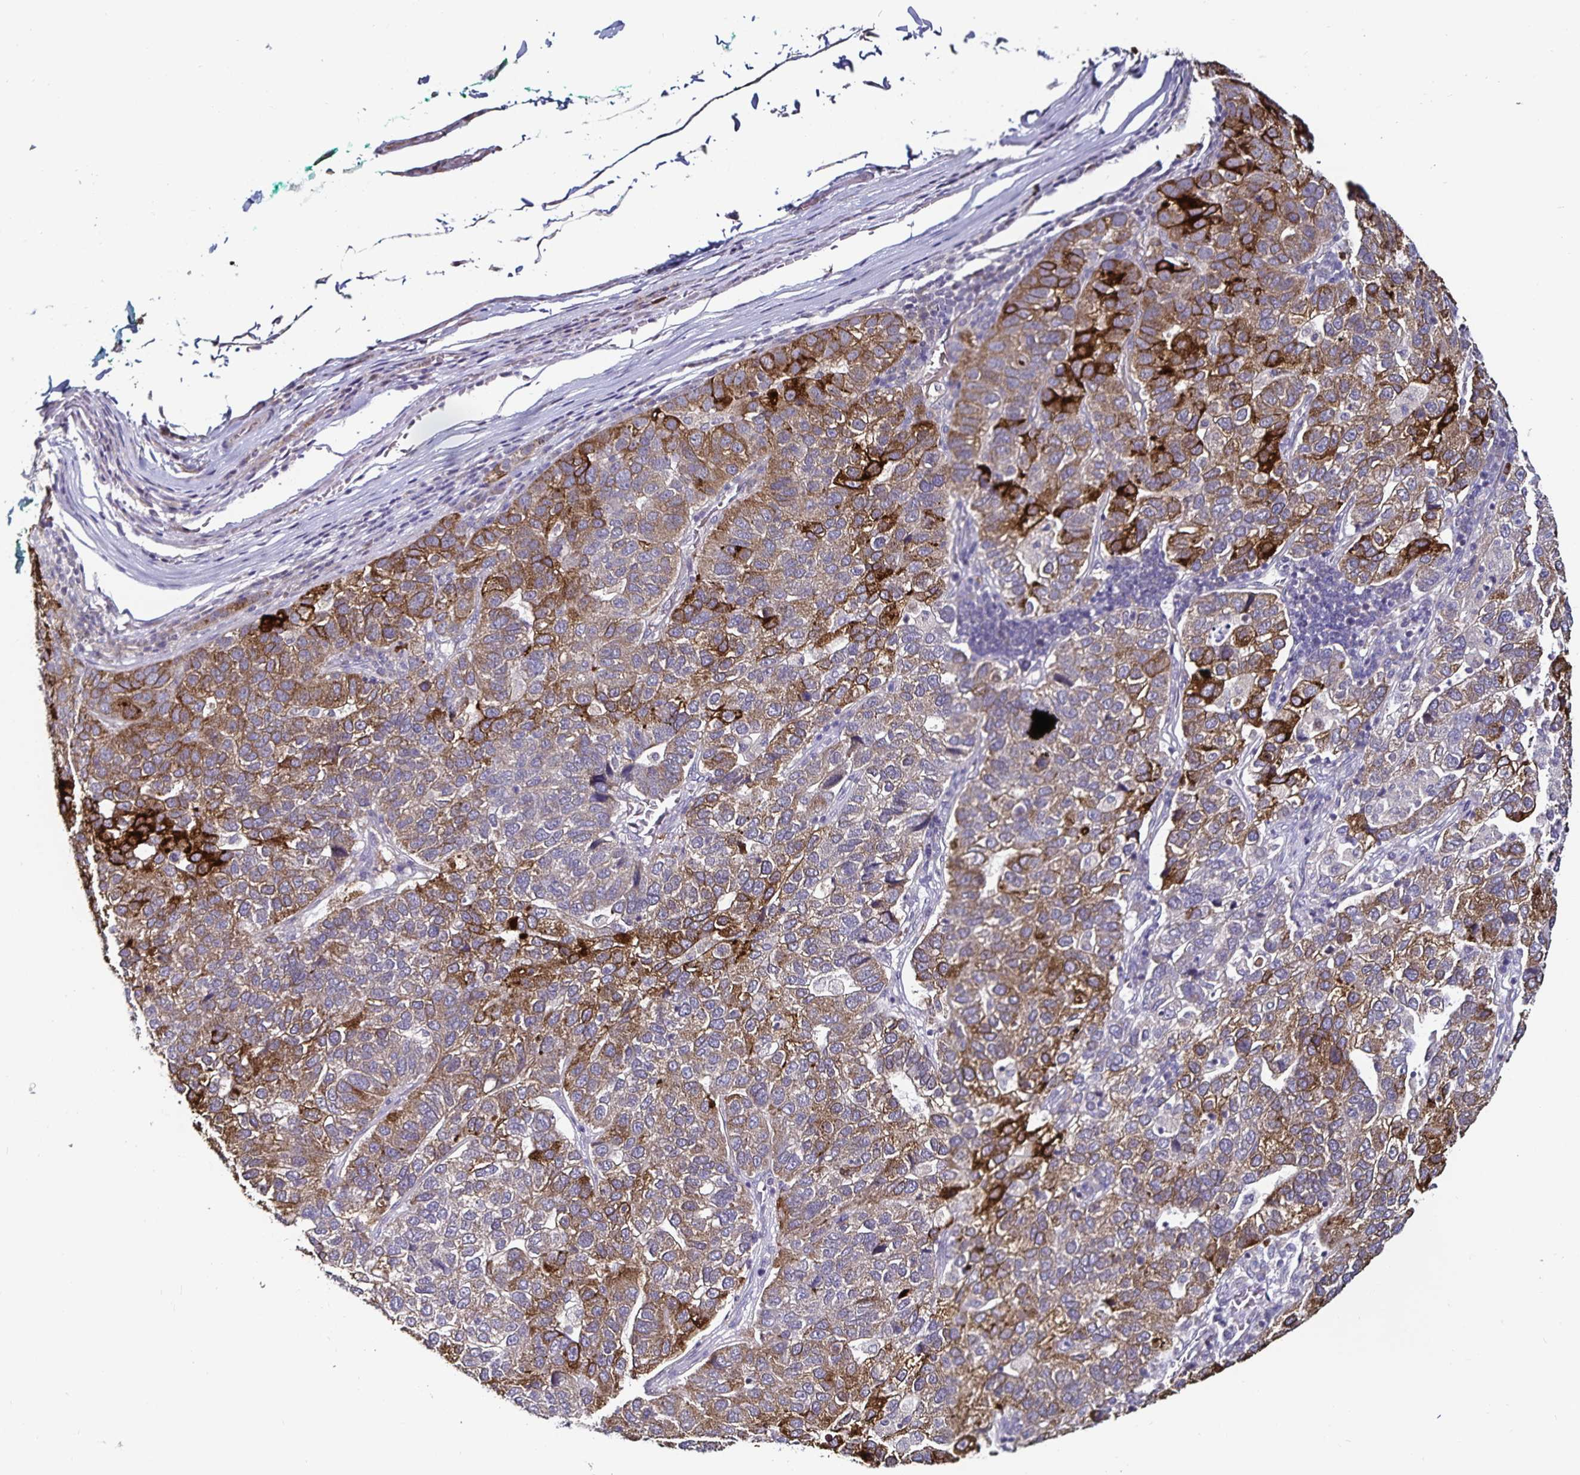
{"staining": {"intensity": "moderate", "quantity": "25%-75%", "location": "cytoplasmic/membranous"}, "tissue": "pancreatic cancer", "cell_type": "Tumor cells", "image_type": "cancer", "snomed": [{"axis": "morphology", "description": "Adenocarcinoma, NOS"}, {"axis": "topography", "description": "Pancreas"}], "caption": "Moderate cytoplasmic/membranous protein staining is present in approximately 25%-75% of tumor cells in pancreatic cancer.", "gene": "ACSL5", "patient": {"sex": "female", "age": 61}}